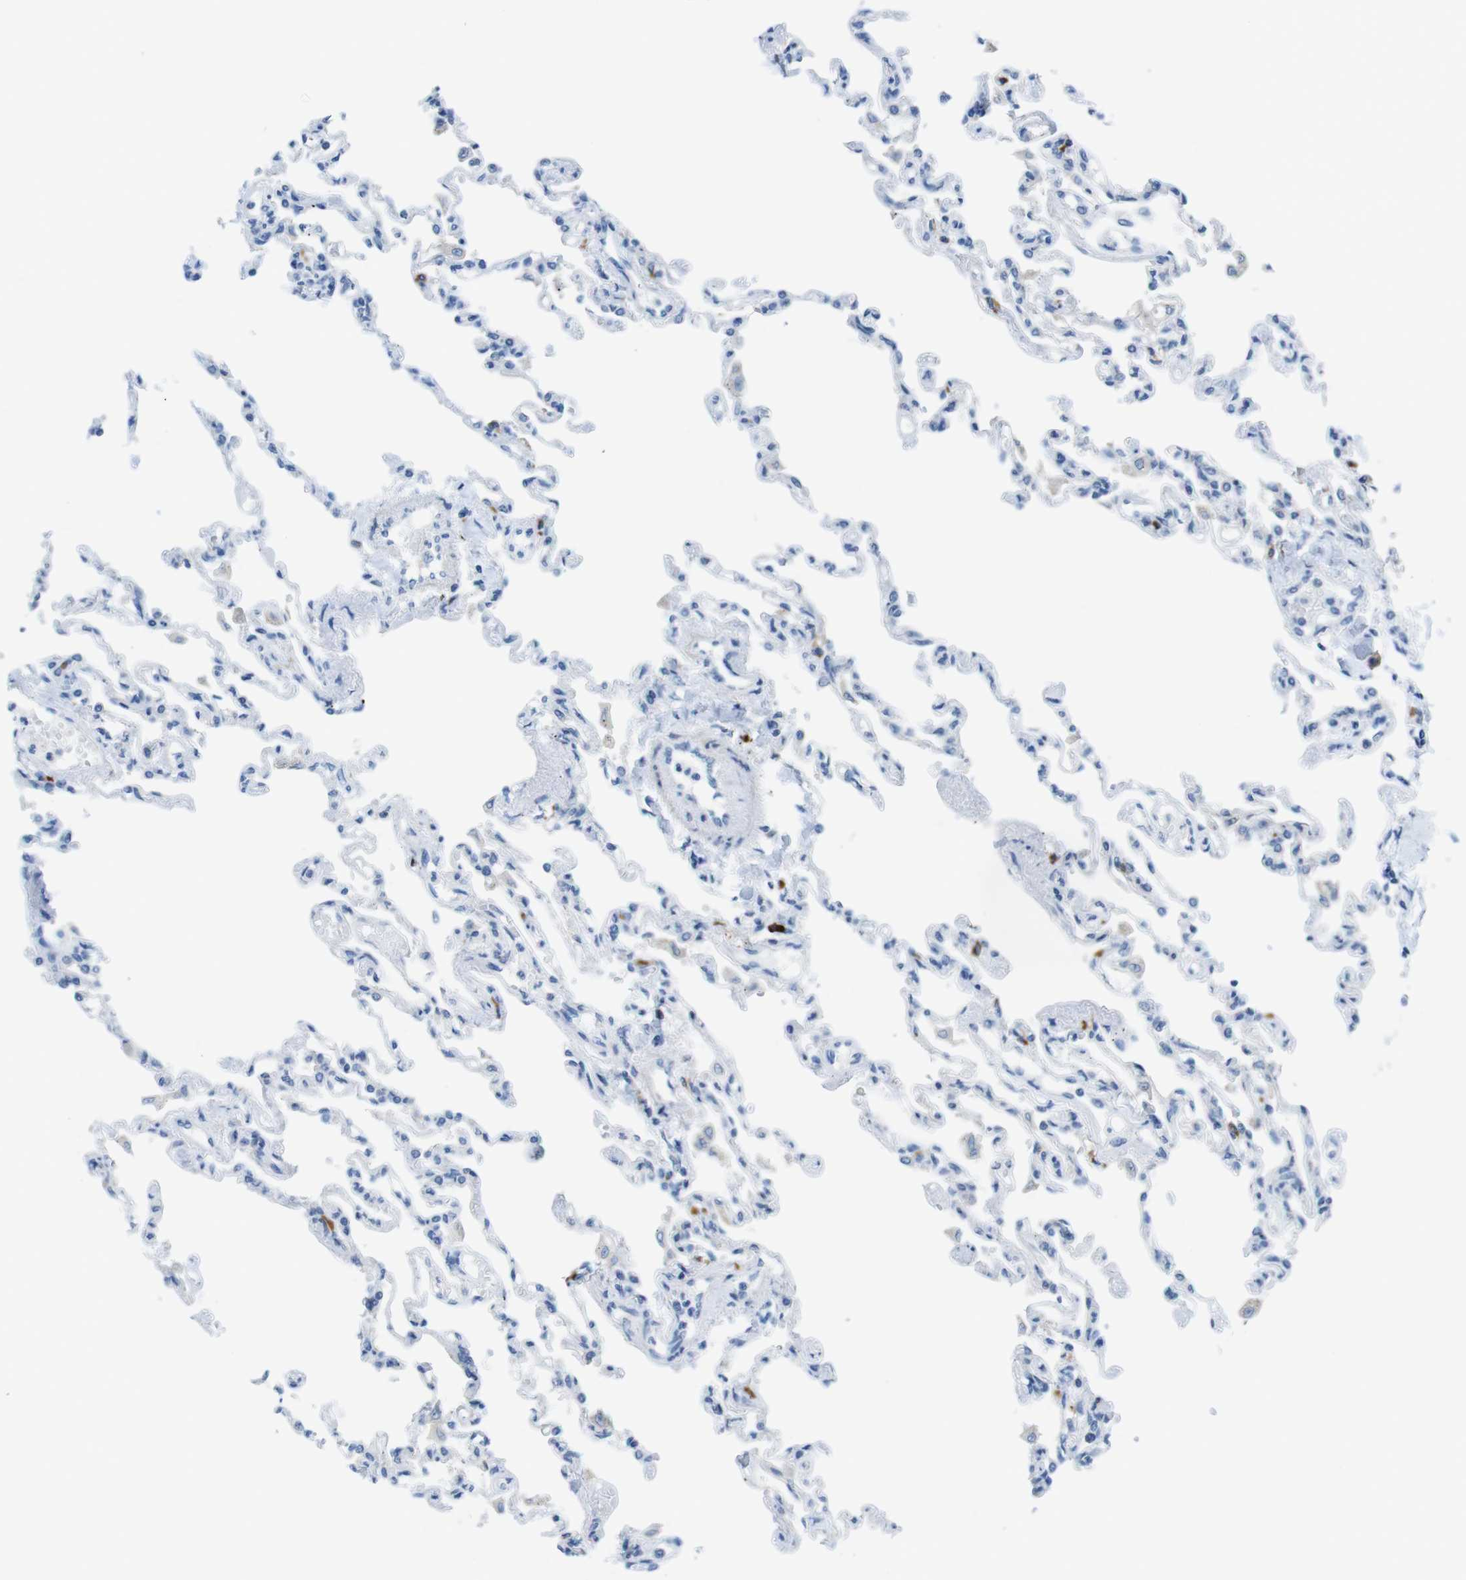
{"staining": {"intensity": "negative", "quantity": "none", "location": "none"}, "tissue": "lung", "cell_type": "Alveolar cells", "image_type": "normal", "snomed": [{"axis": "morphology", "description": "Normal tissue, NOS"}, {"axis": "topography", "description": "Lung"}], "caption": "The micrograph reveals no significant positivity in alveolar cells of lung.", "gene": "CLMN", "patient": {"sex": "male", "age": 21}}